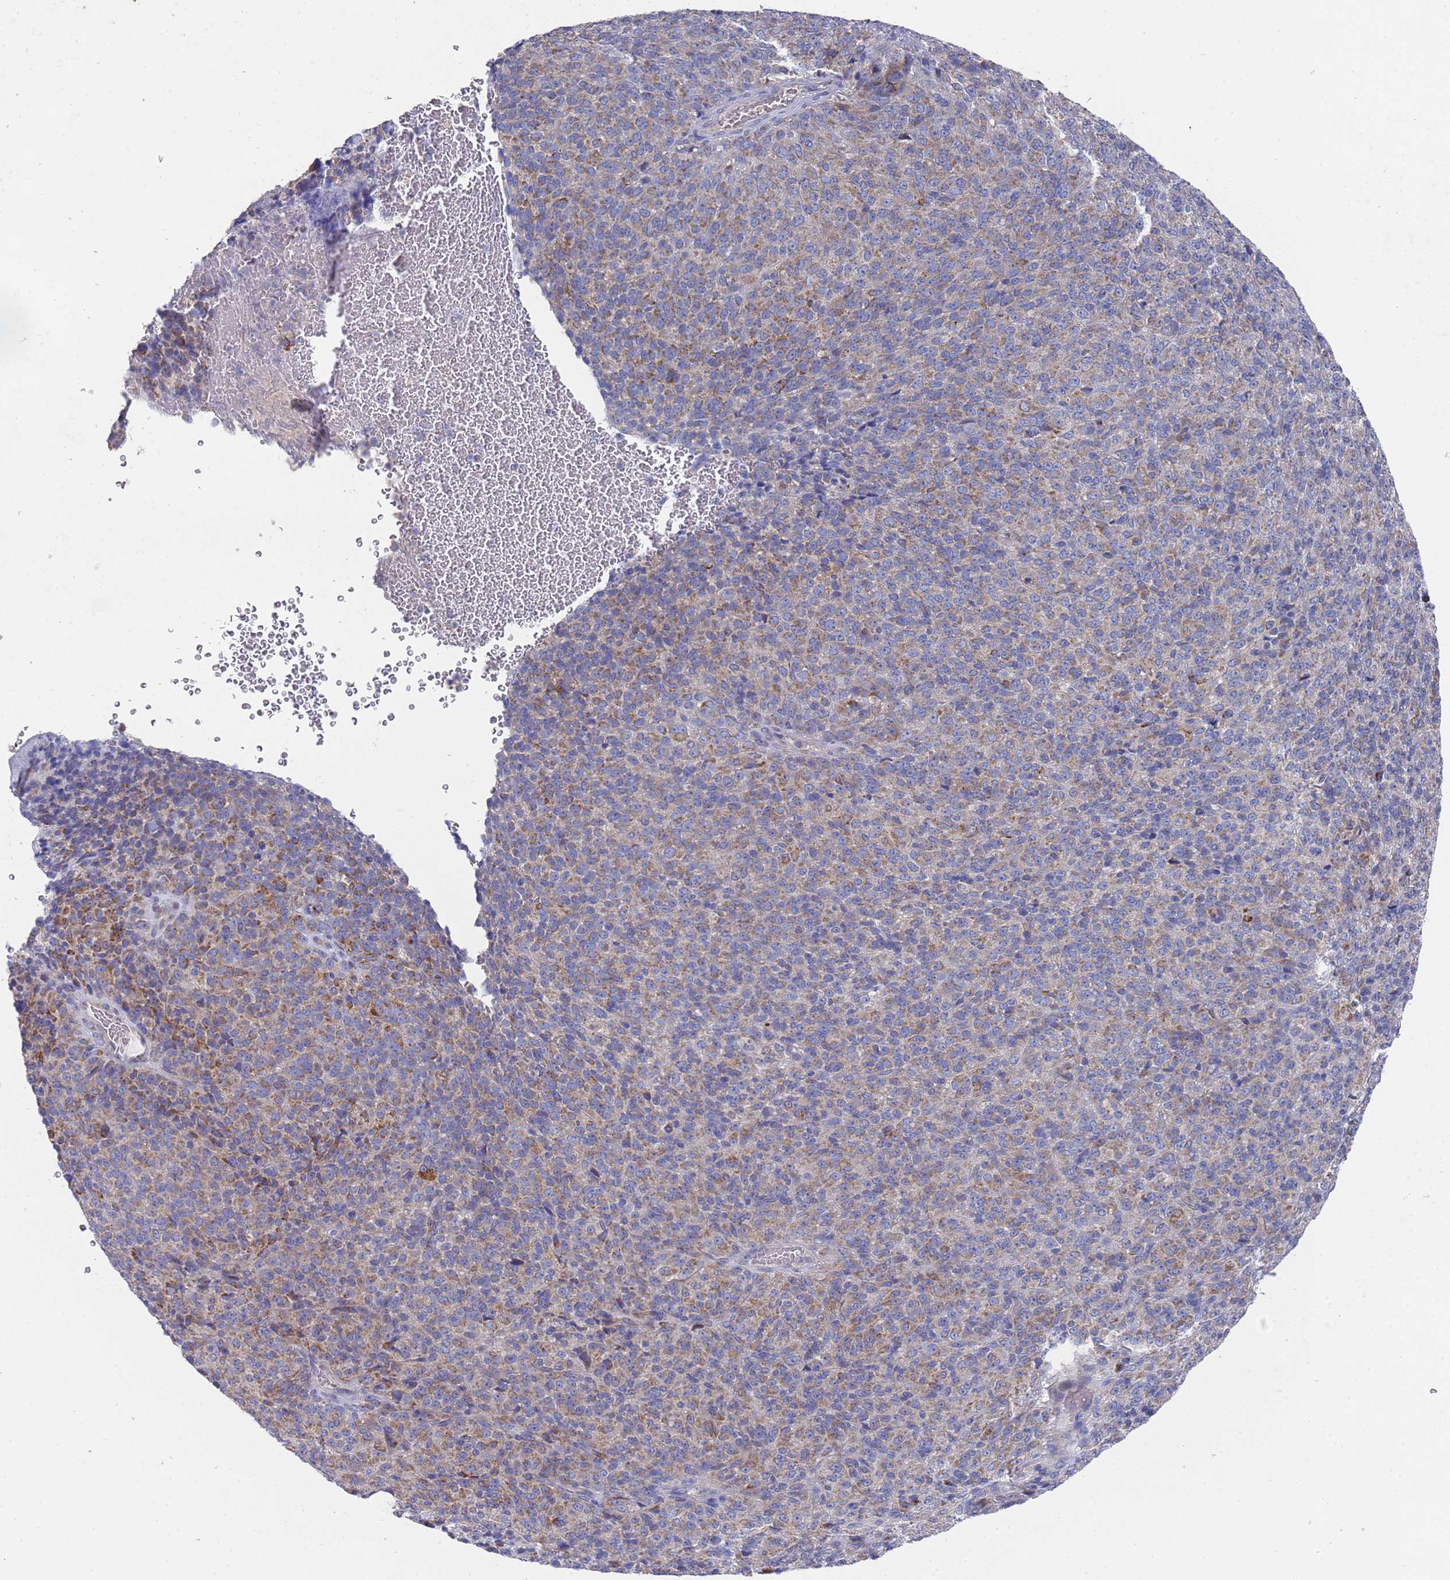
{"staining": {"intensity": "moderate", "quantity": "25%-75%", "location": "cytoplasmic/membranous"}, "tissue": "melanoma", "cell_type": "Tumor cells", "image_type": "cancer", "snomed": [{"axis": "morphology", "description": "Malignant melanoma, Metastatic site"}, {"axis": "topography", "description": "Brain"}], "caption": "Immunohistochemical staining of malignant melanoma (metastatic site) exhibits medium levels of moderate cytoplasmic/membranous protein expression in about 25%-75% of tumor cells.", "gene": "NPEPPS", "patient": {"sex": "female", "age": 56}}